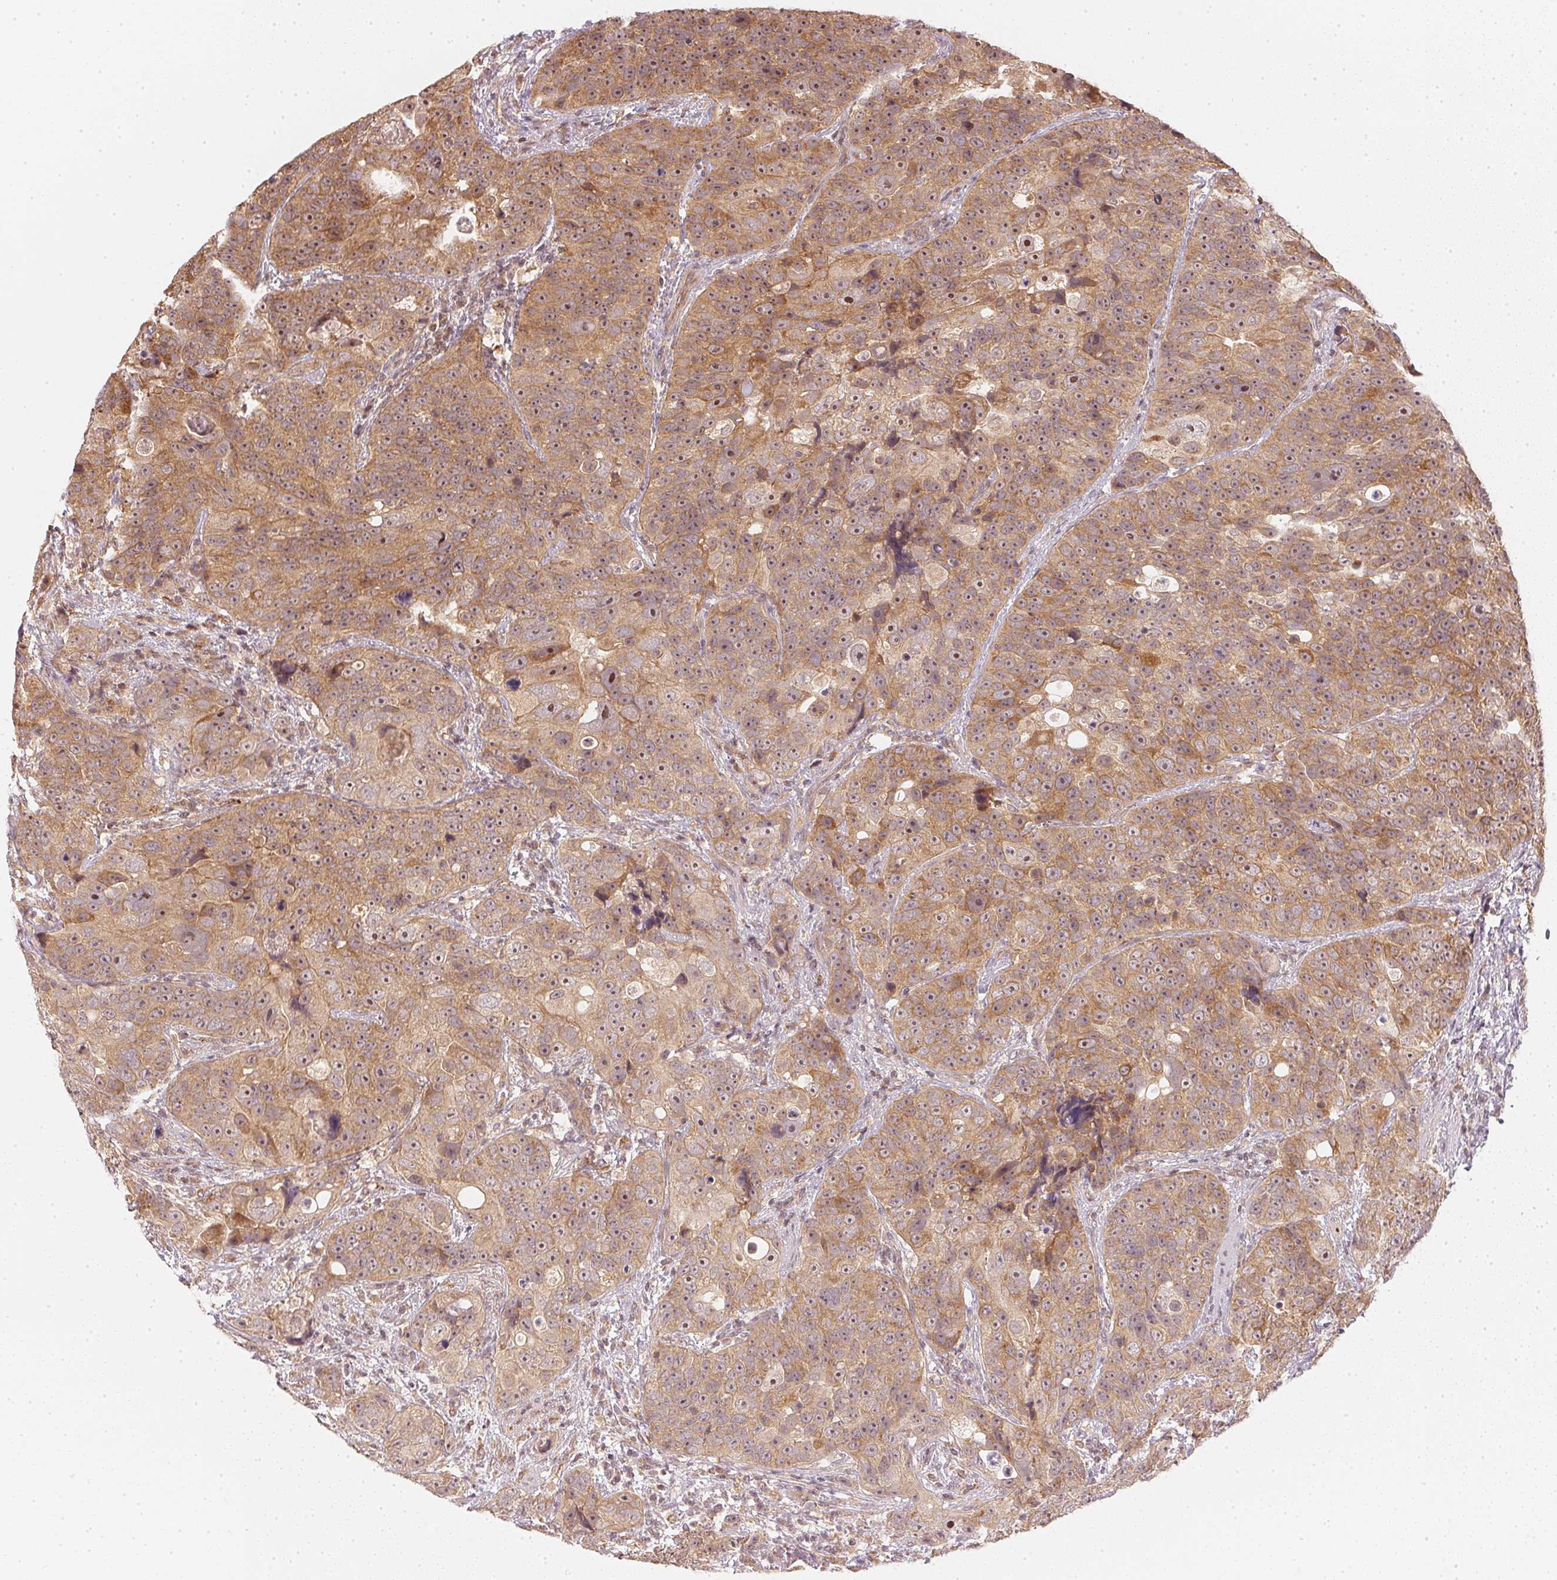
{"staining": {"intensity": "moderate", "quantity": ">75%", "location": "cytoplasmic/membranous,nuclear"}, "tissue": "urothelial cancer", "cell_type": "Tumor cells", "image_type": "cancer", "snomed": [{"axis": "morphology", "description": "Urothelial carcinoma, NOS"}, {"axis": "topography", "description": "Urinary bladder"}], "caption": "Transitional cell carcinoma stained with a brown dye shows moderate cytoplasmic/membranous and nuclear positive staining in about >75% of tumor cells.", "gene": "WDR54", "patient": {"sex": "male", "age": 52}}